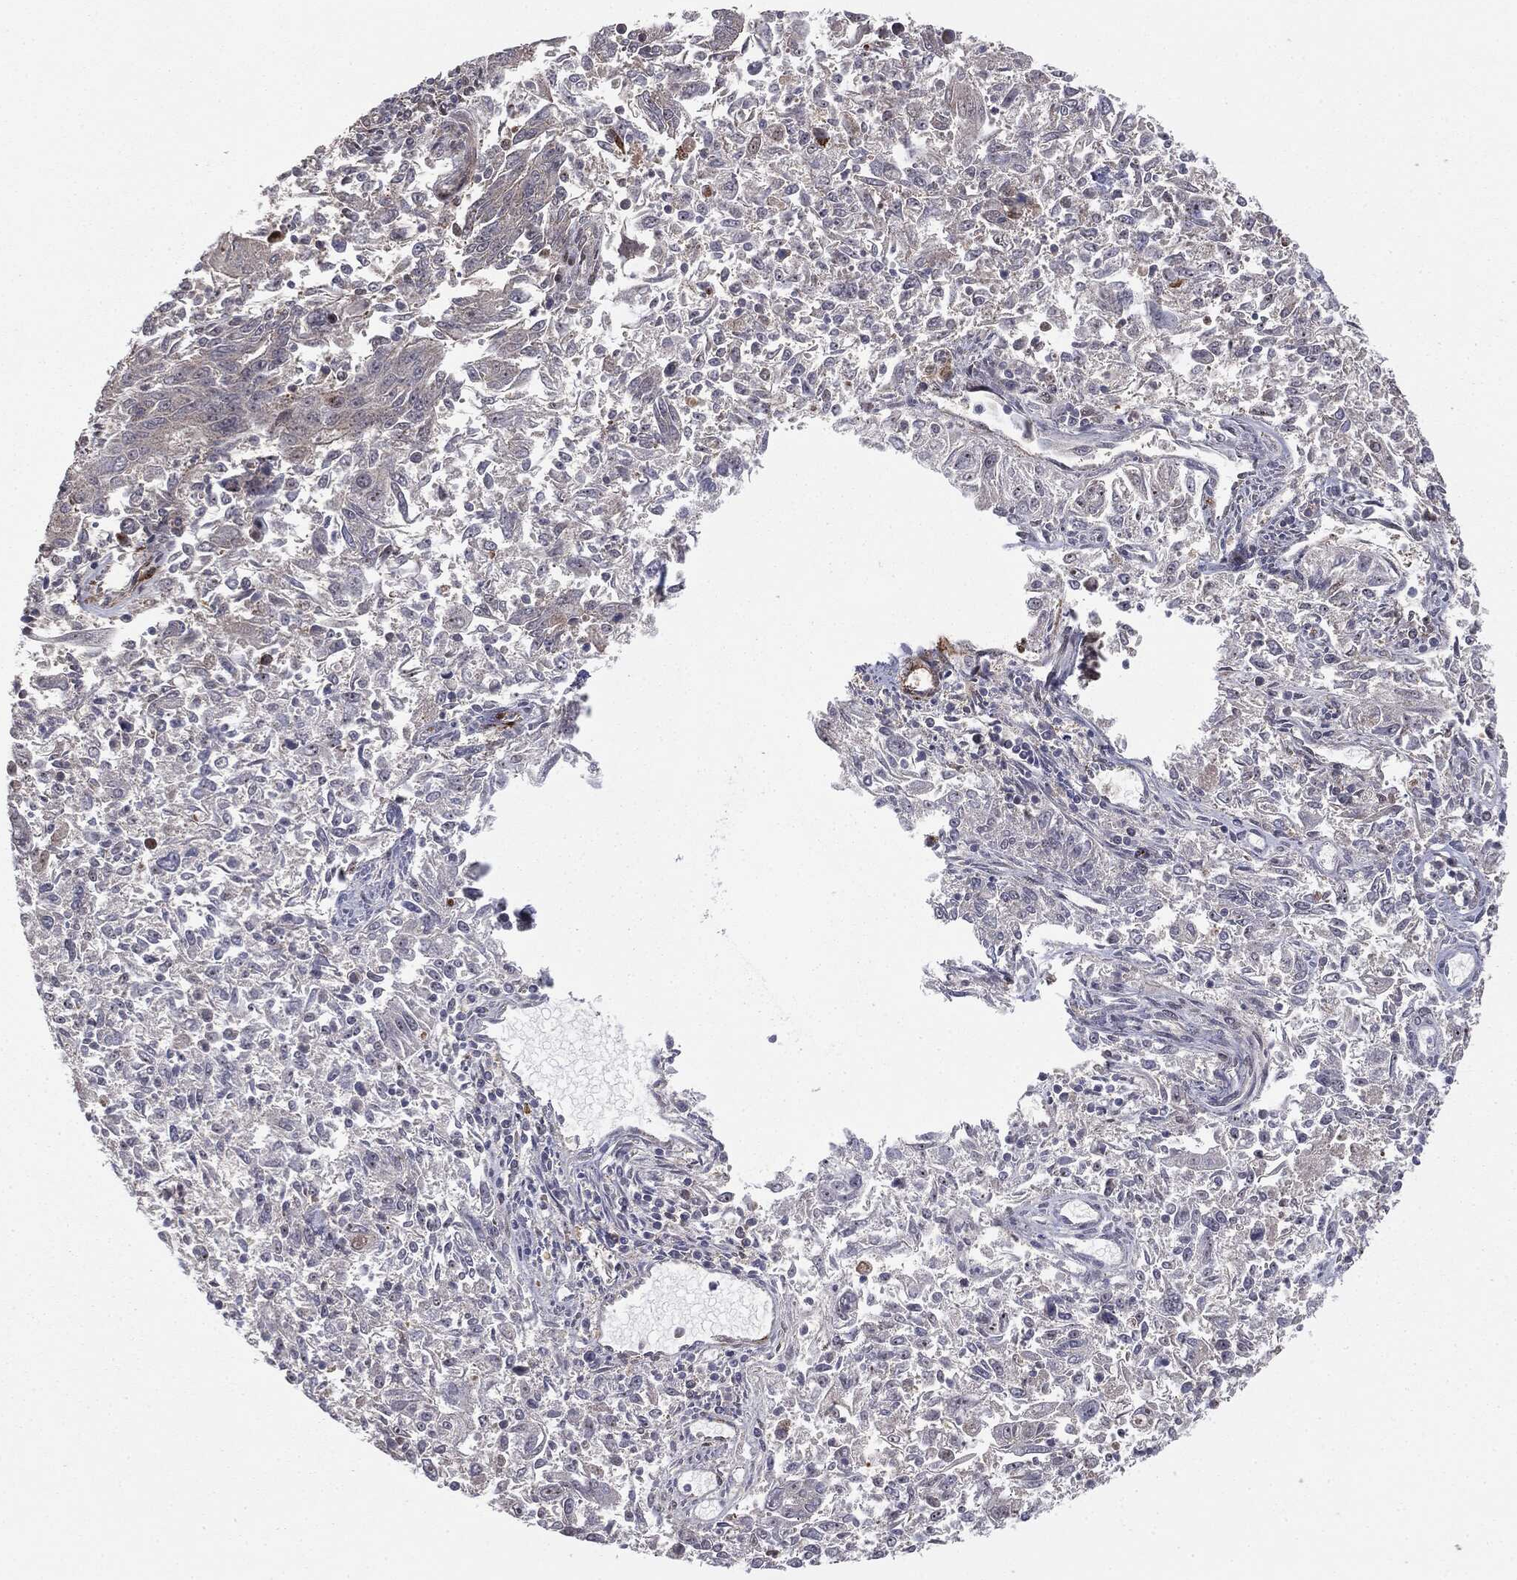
{"staining": {"intensity": "negative", "quantity": "none", "location": "none"}, "tissue": "endometrial cancer", "cell_type": "Tumor cells", "image_type": "cancer", "snomed": [{"axis": "morphology", "description": "Adenocarcinoma, NOS"}, {"axis": "topography", "description": "Endometrium"}], "caption": "Immunohistochemistry (IHC) of human endometrial adenocarcinoma exhibits no staining in tumor cells.", "gene": "PTEN", "patient": {"sex": "female", "age": 42}}